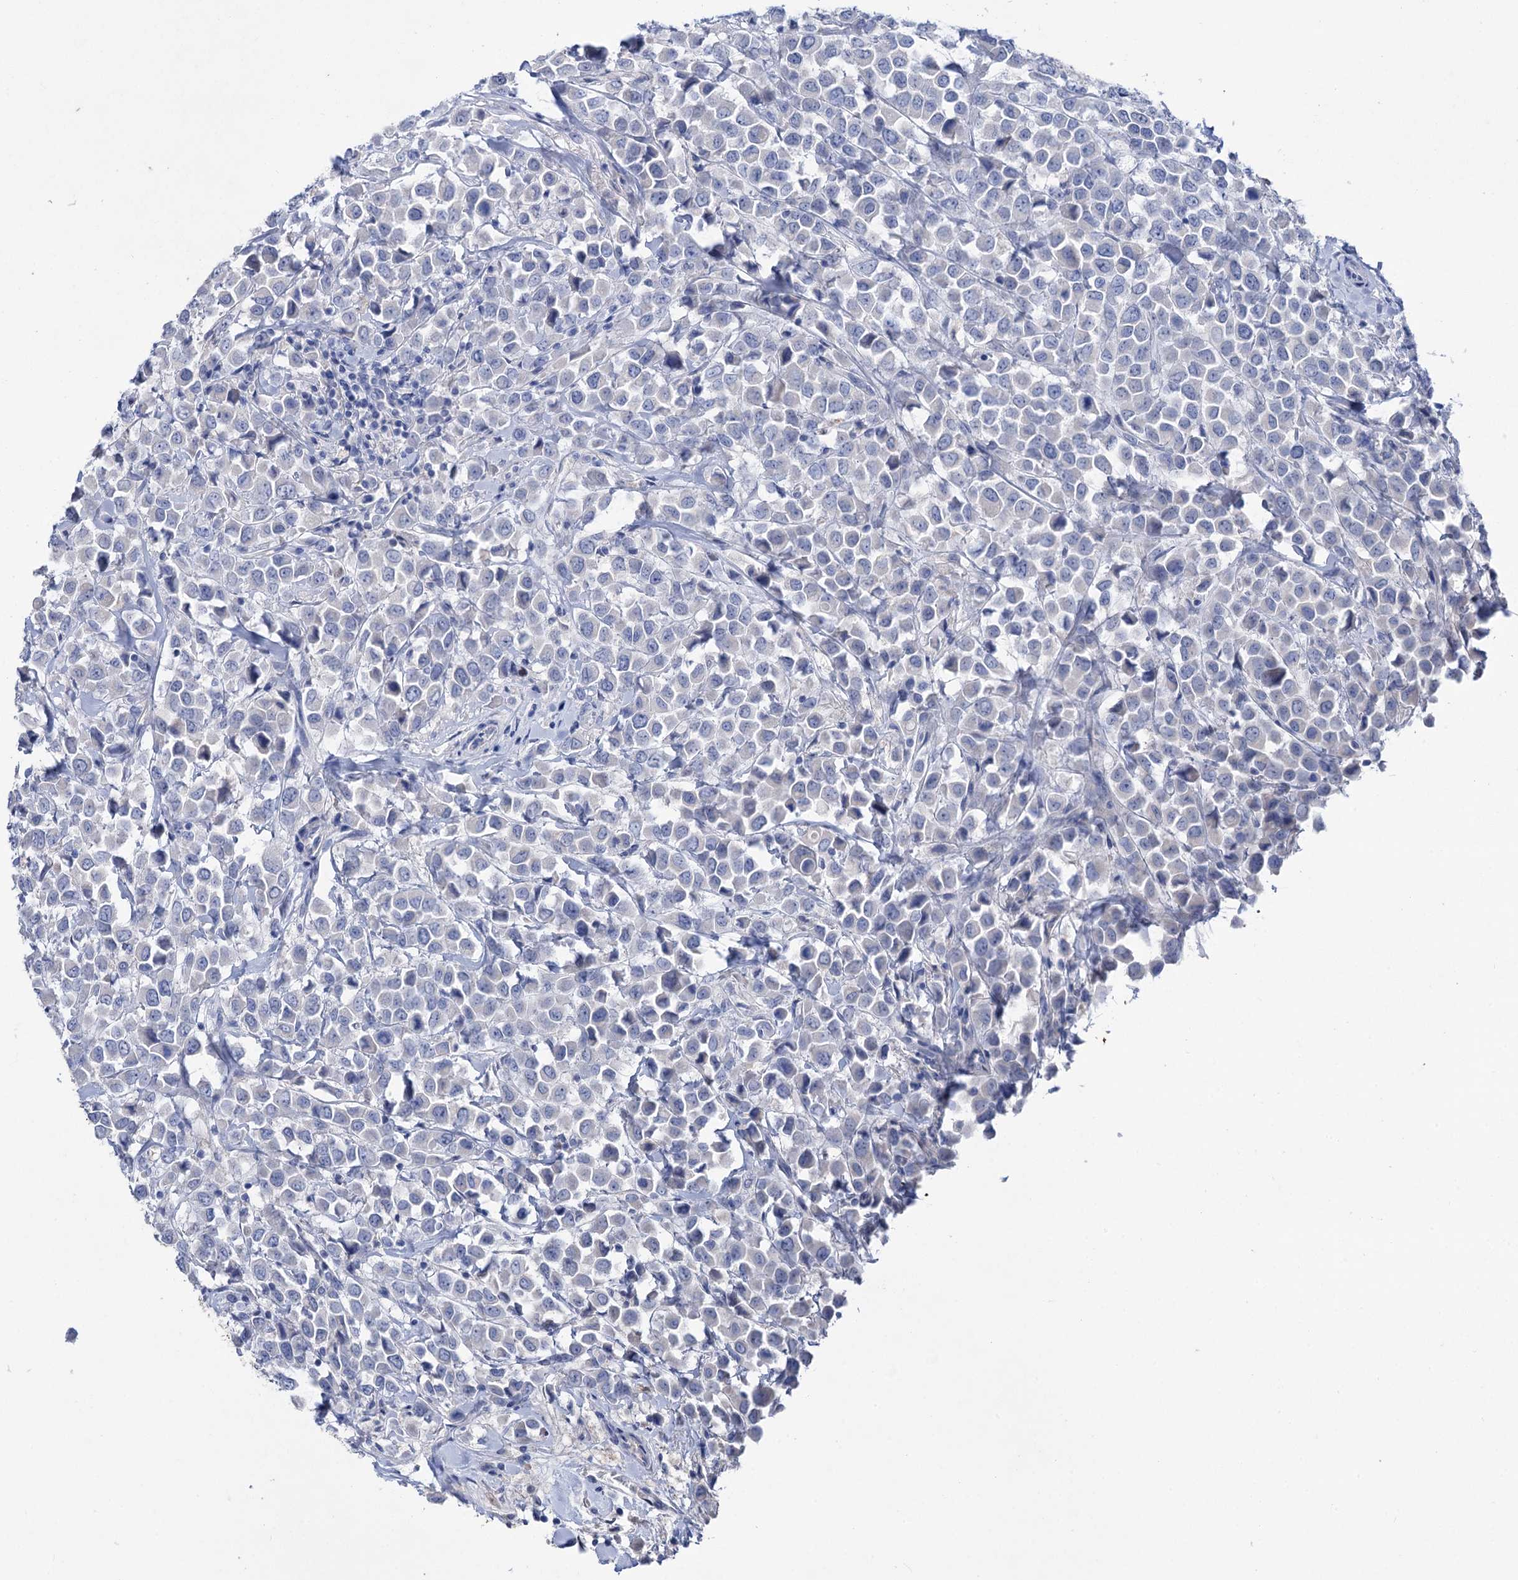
{"staining": {"intensity": "negative", "quantity": "none", "location": "none"}, "tissue": "breast cancer", "cell_type": "Tumor cells", "image_type": "cancer", "snomed": [{"axis": "morphology", "description": "Duct carcinoma"}, {"axis": "topography", "description": "Breast"}], "caption": "The immunohistochemistry micrograph has no significant positivity in tumor cells of breast intraductal carcinoma tissue.", "gene": "LYZL4", "patient": {"sex": "female", "age": 61}}